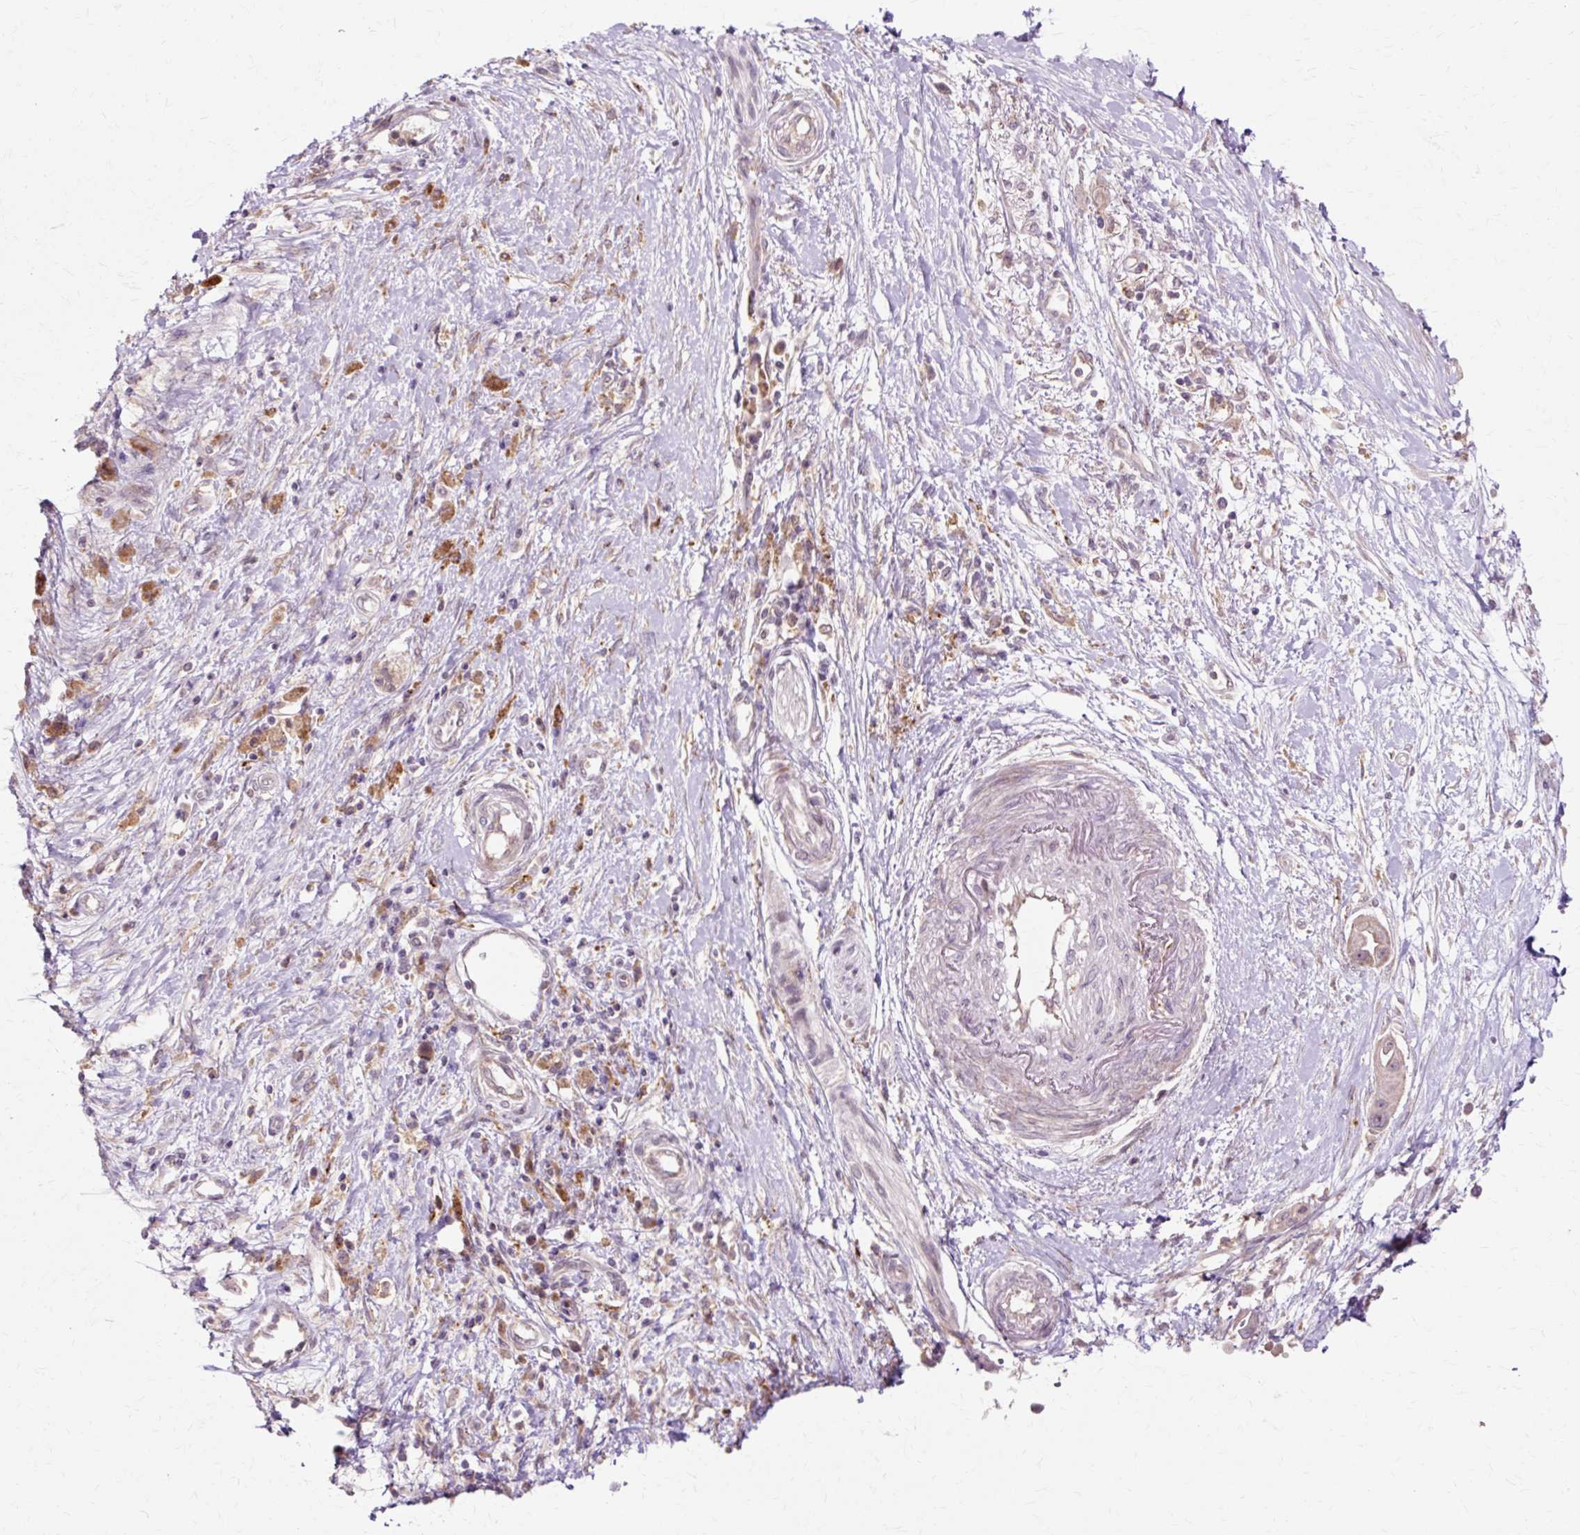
{"staining": {"intensity": "negative", "quantity": "none", "location": "none"}, "tissue": "pancreatic cancer", "cell_type": "Tumor cells", "image_type": "cancer", "snomed": [{"axis": "morphology", "description": "Adenocarcinoma, NOS"}, {"axis": "topography", "description": "Pancreas"}], "caption": "Human adenocarcinoma (pancreatic) stained for a protein using immunohistochemistry exhibits no positivity in tumor cells.", "gene": "GEMIN2", "patient": {"sex": "male", "age": 68}}